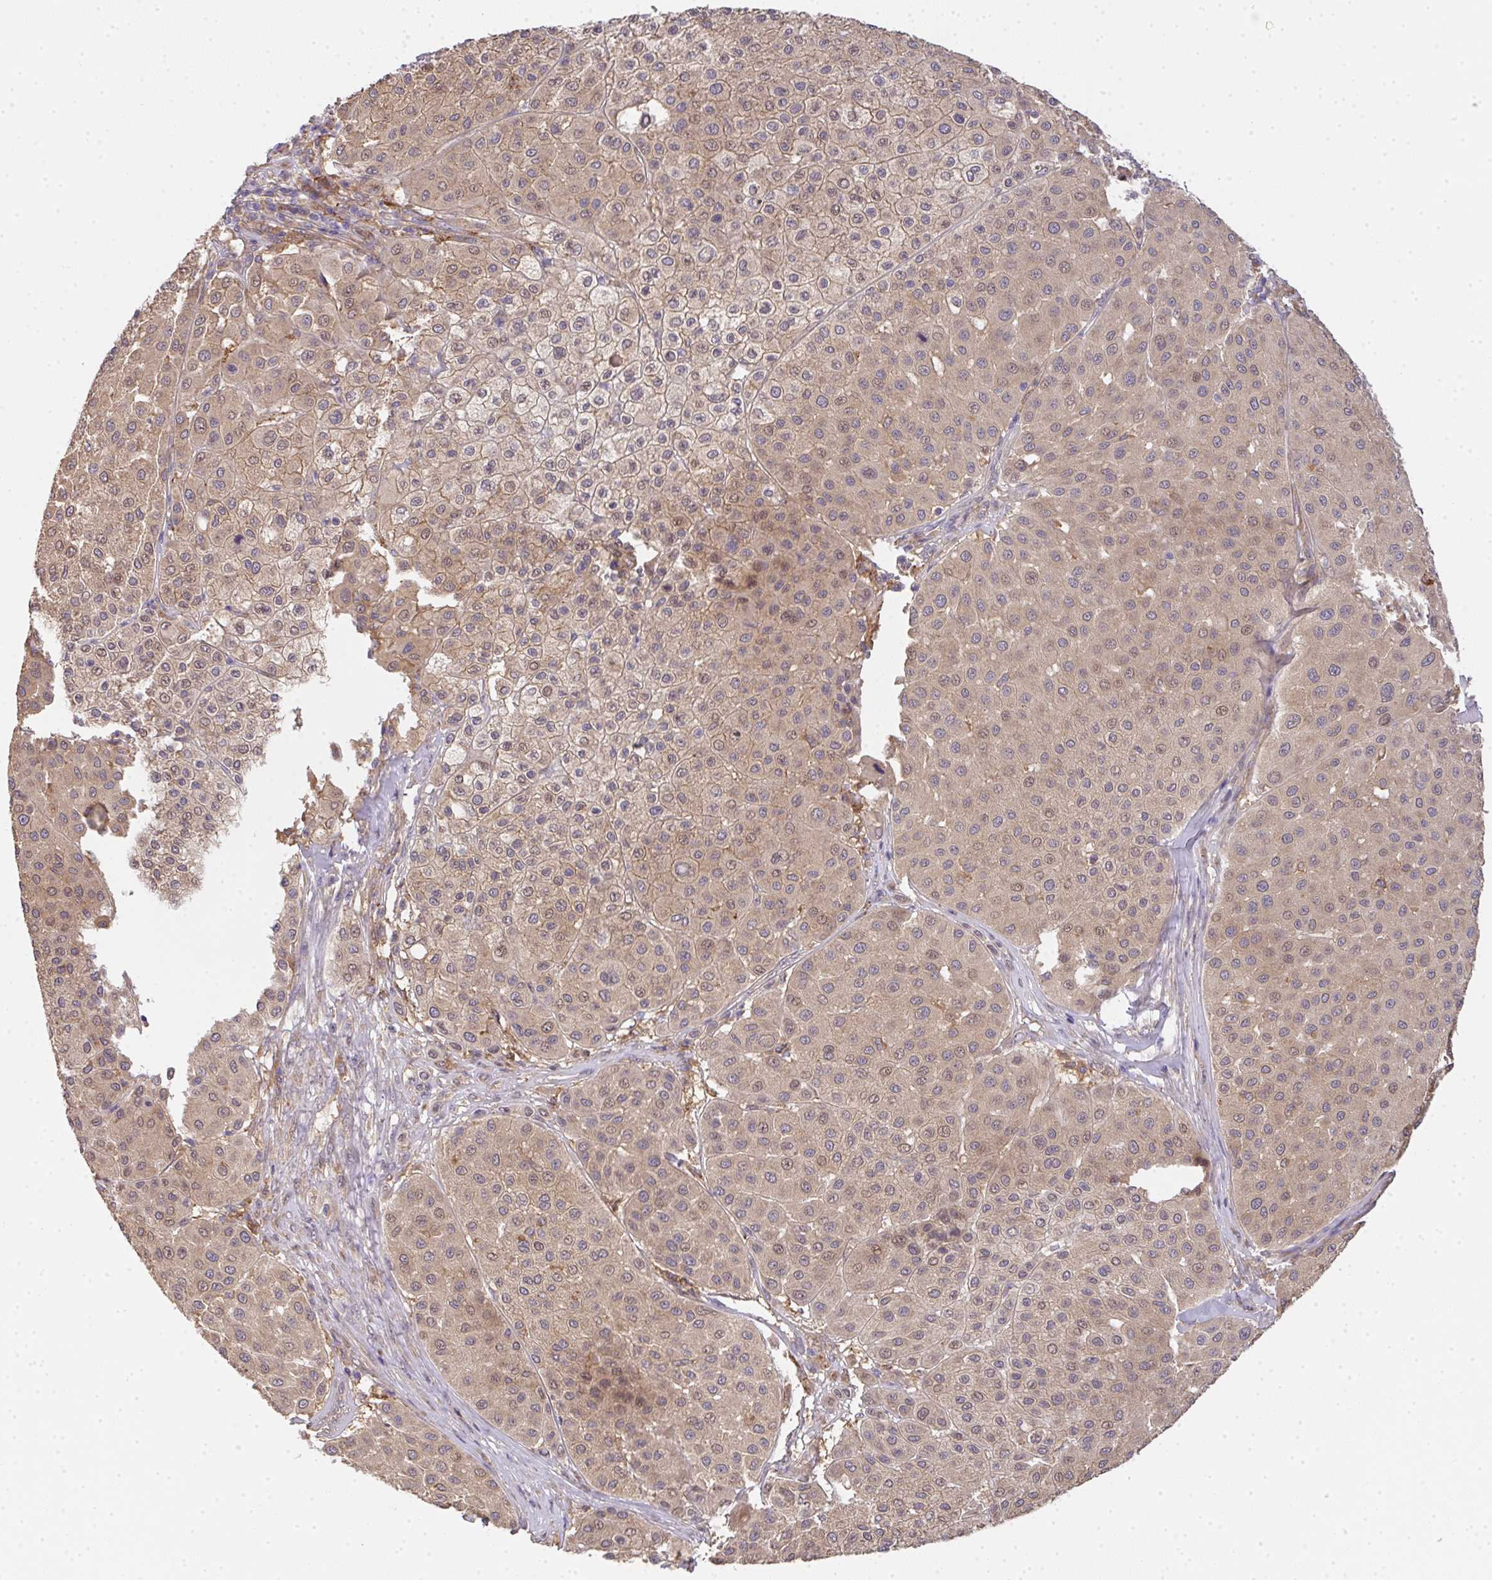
{"staining": {"intensity": "moderate", "quantity": "25%-75%", "location": "cytoplasmic/membranous,nuclear"}, "tissue": "melanoma", "cell_type": "Tumor cells", "image_type": "cancer", "snomed": [{"axis": "morphology", "description": "Malignant melanoma, Metastatic site"}, {"axis": "topography", "description": "Smooth muscle"}], "caption": "Immunohistochemistry (IHC) histopathology image of melanoma stained for a protein (brown), which displays medium levels of moderate cytoplasmic/membranous and nuclear positivity in approximately 25%-75% of tumor cells.", "gene": "EEF1AKMT1", "patient": {"sex": "male", "age": 41}}